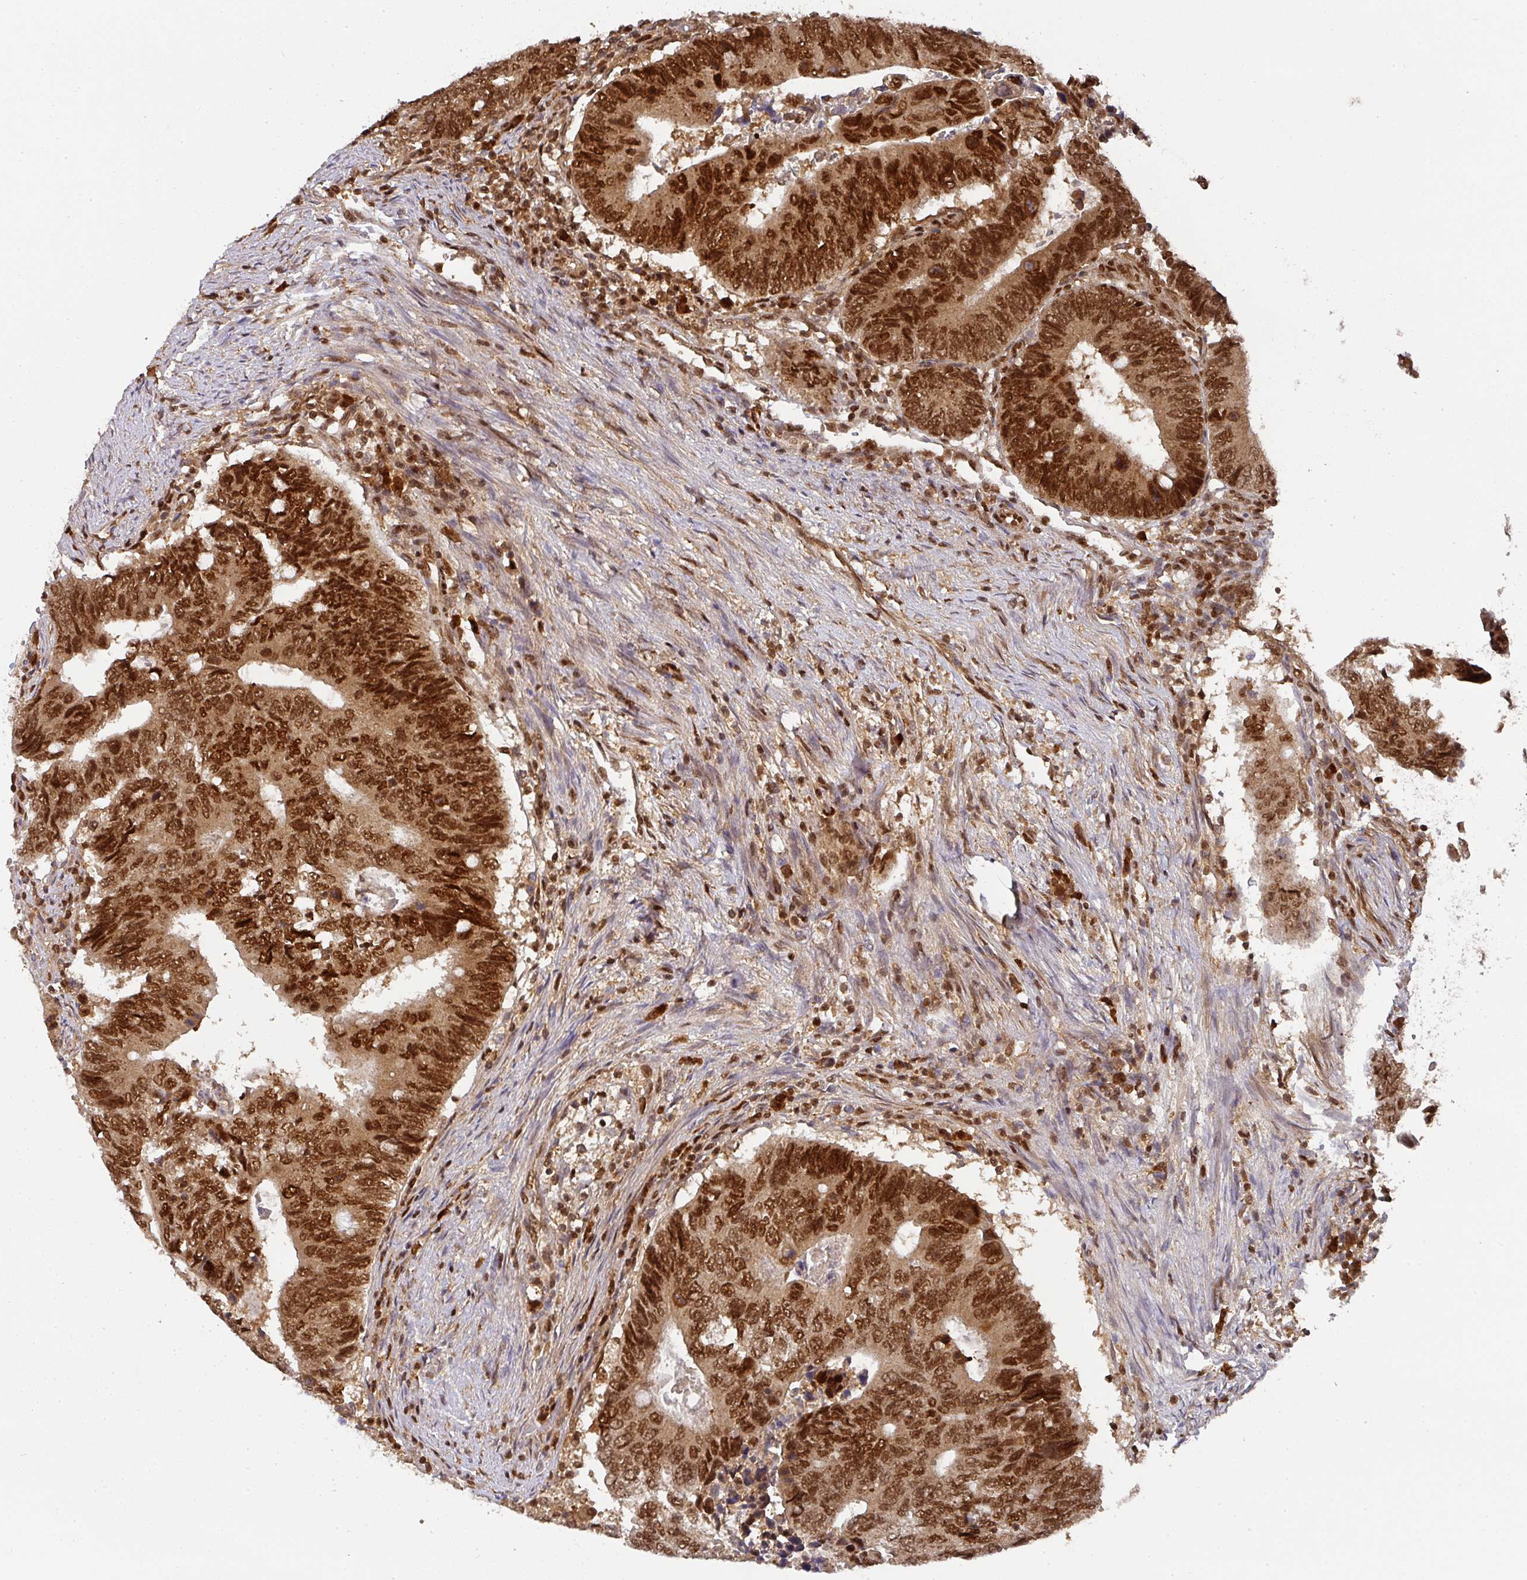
{"staining": {"intensity": "strong", "quantity": ">75%", "location": "nuclear"}, "tissue": "colorectal cancer", "cell_type": "Tumor cells", "image_type": "cancer", "snomed": [{"axis": "morphology", "description": "Adenocarcinoma, NOS"}, {"axis": "topography", "description": "Colon"}], "caption": "This photomicrograph reveals immunohistochemistry staining of human colorectal adenocarcinoma, with high strong nuclear staining in approximately >75% of tumor cells.", "gene": "DIDO1", "patient": {"sex": "male", "age": 87}}